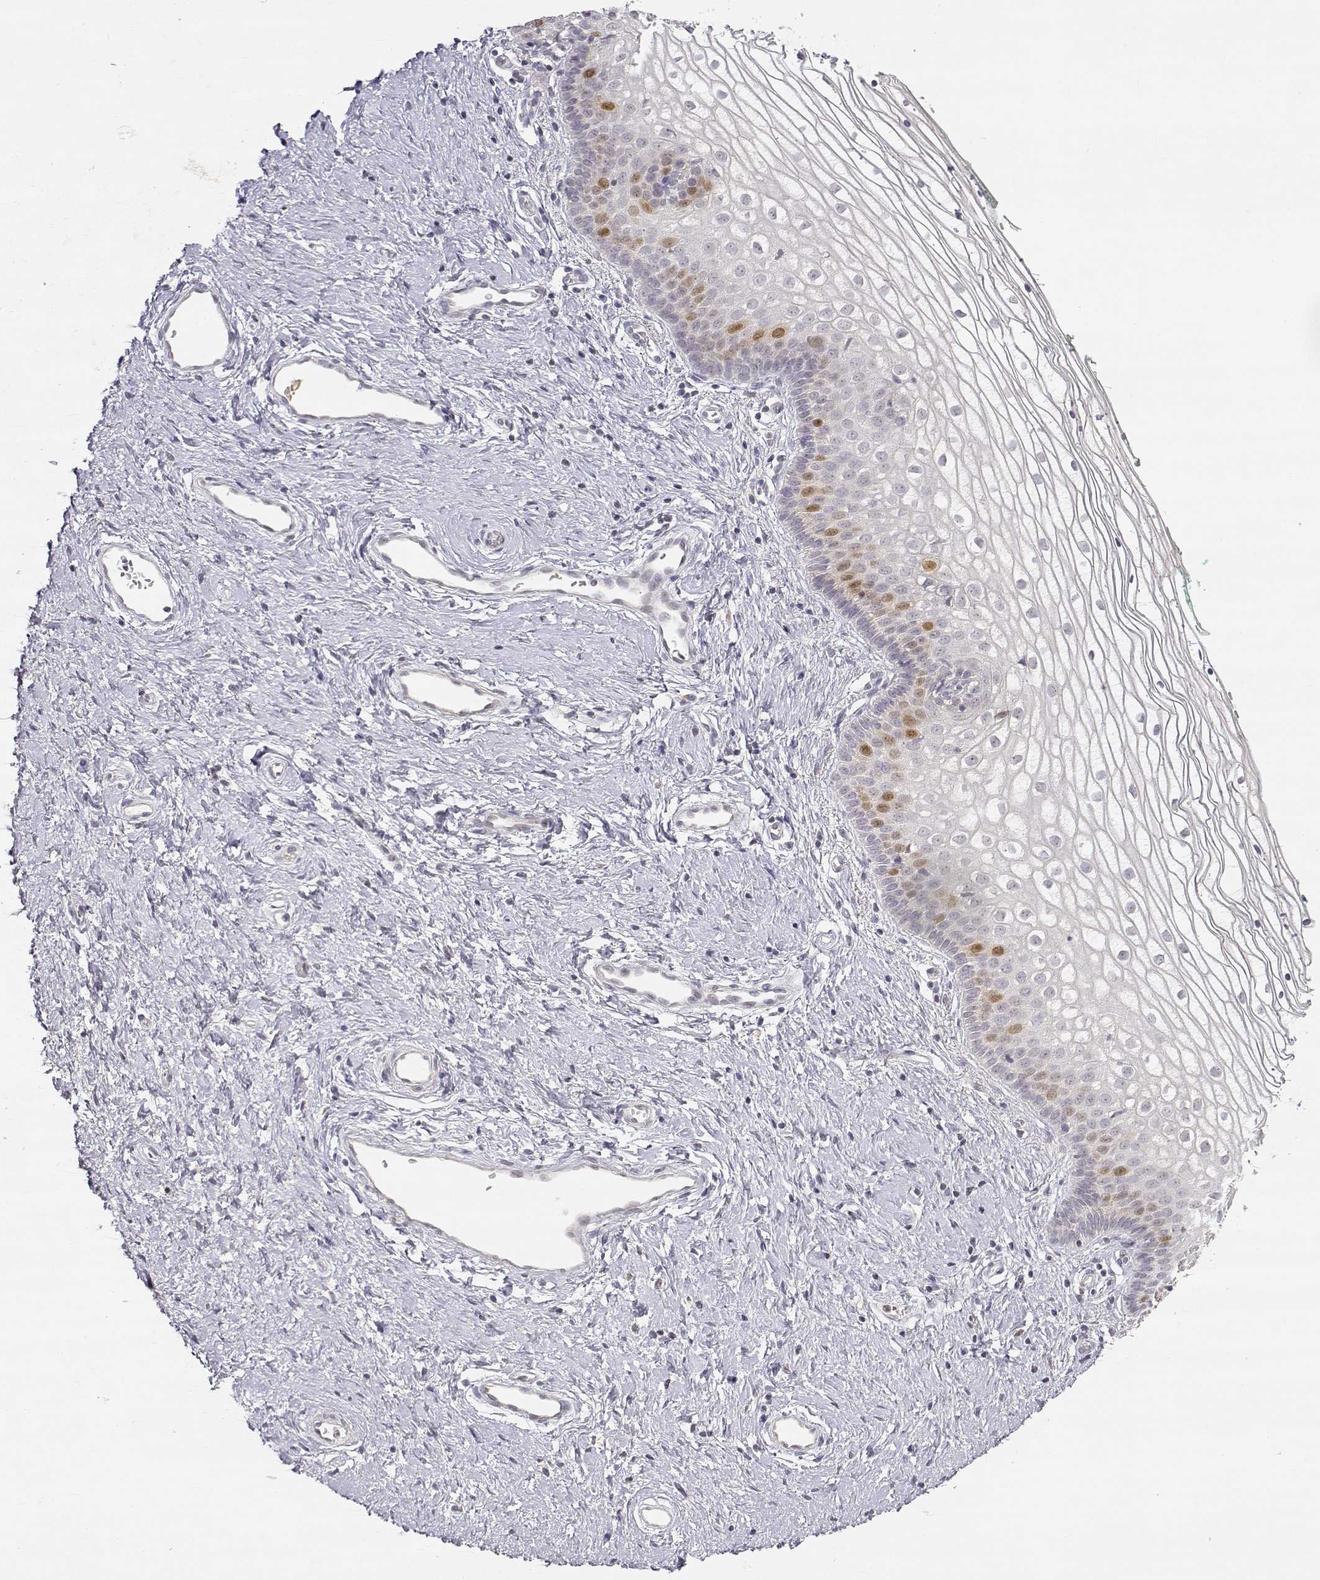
{"staining": {"intensity": "moderate", "quantity": "<25%", "location": "nuclear"}, "tissue": "vagina", "cell_type": "Squamous epithelial cells", "image_type": "normal", "snomed": [{"axis": "morphology", "description": "Normal tissue, NOS"}, {"axis": "topography", "description": "Vagina"}], "caption": "A brown stain shows moderate nuclear positivity of a protein in squamous epithelial cells of unremarkable human vagina.", "gene": "RAD51", "patient": {"sex": "female", "age": 36}}